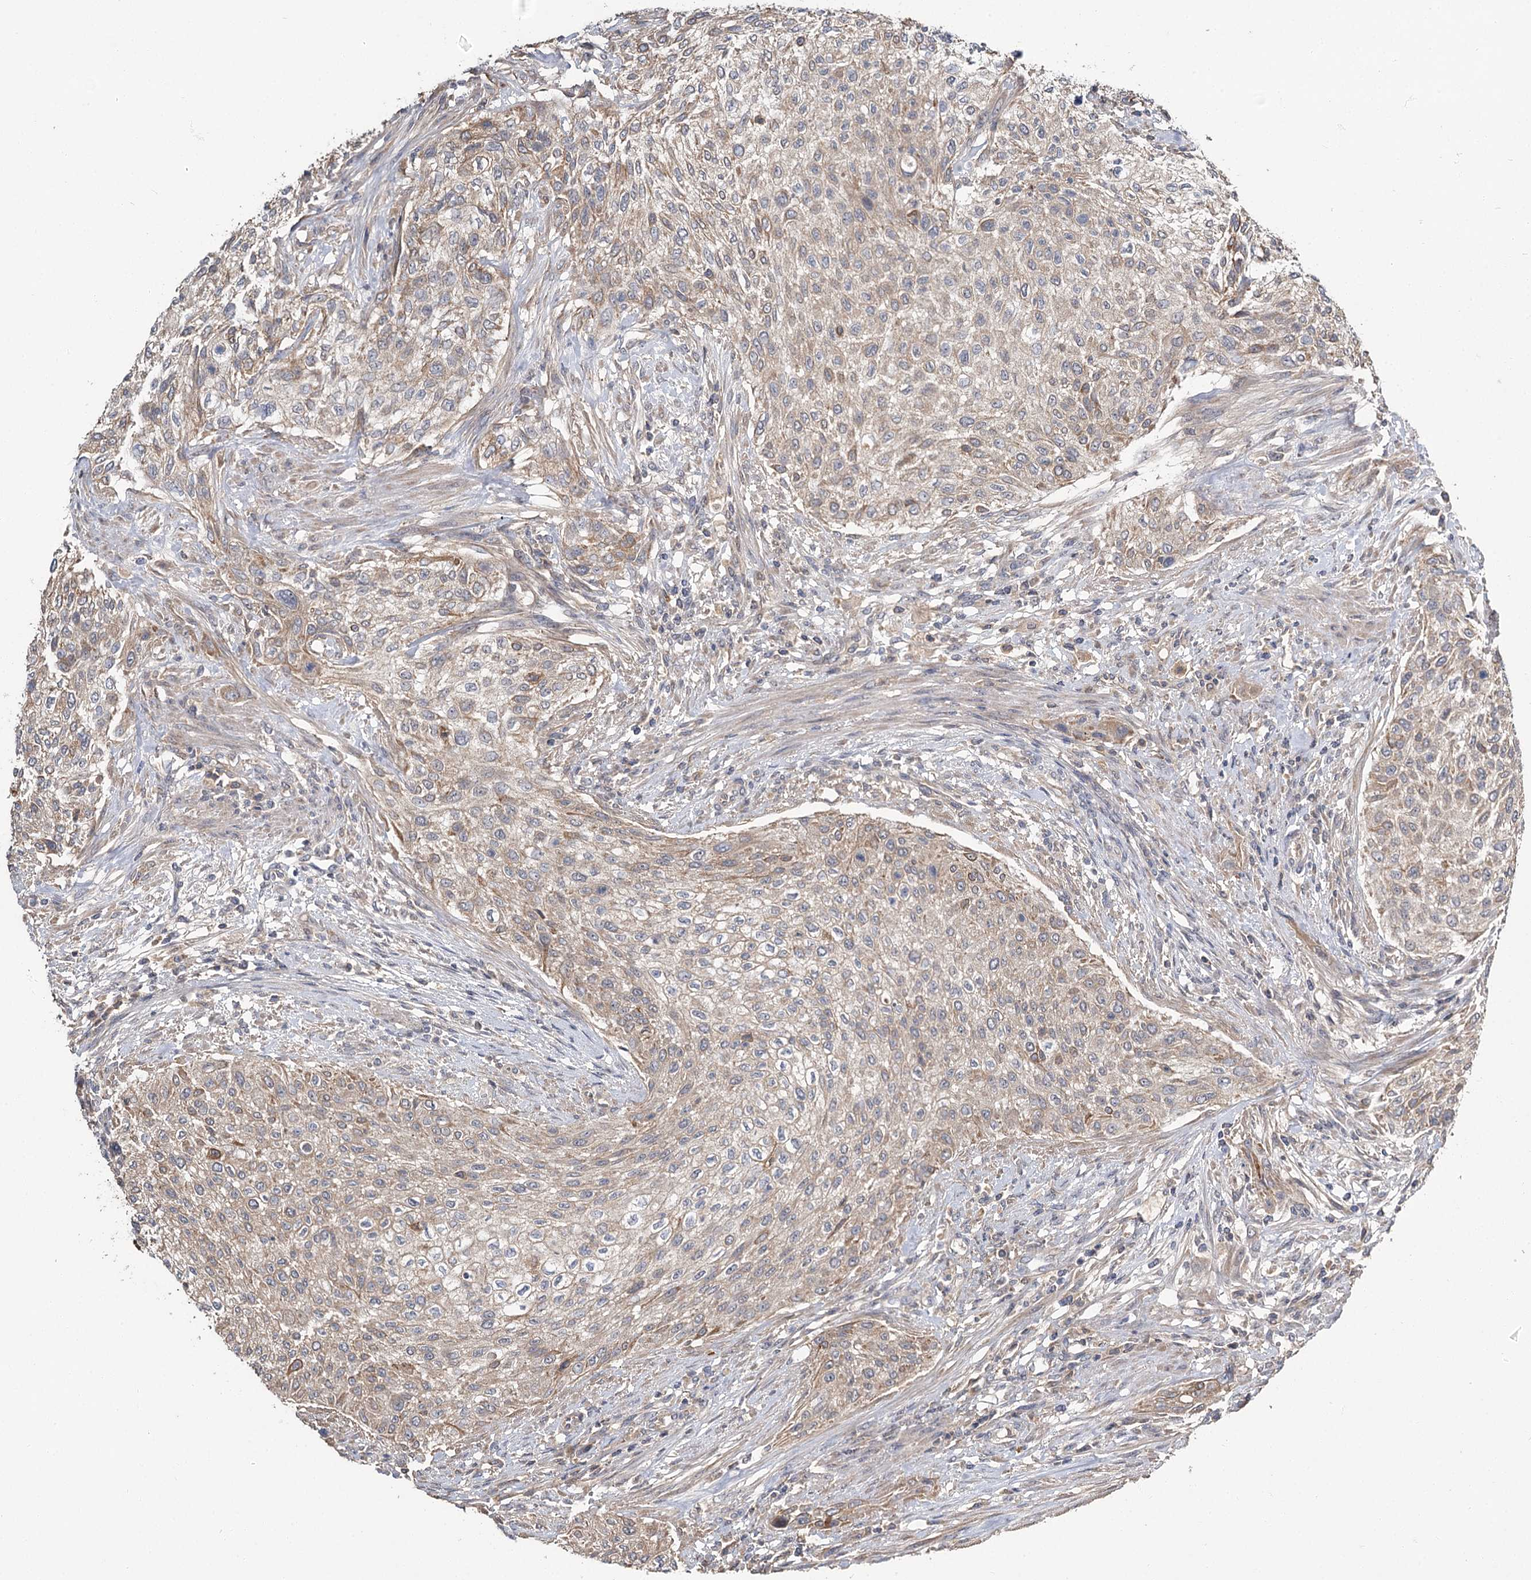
{"staining": {"intensity": "weak", "quantity": "25%-75%", "location": "cytoplasmic/membranous"}, "tissue": "urothelial cancer", "cell_type": "Tumor cells", "image_type": "cancer", "snomed": [{"axis": "morphology", "description": "Urothelial carcinoma, High grade"}, {"axis": "topography", "description": "Urinary bladder"}], "caption": "The immunohistochemical stain highlights weak cytoplasmic/membranous positivity in tumor cells of urothelial cancer tissue.", "gene": "MFN1", "patient": {"sex": "male", "age": 35}}